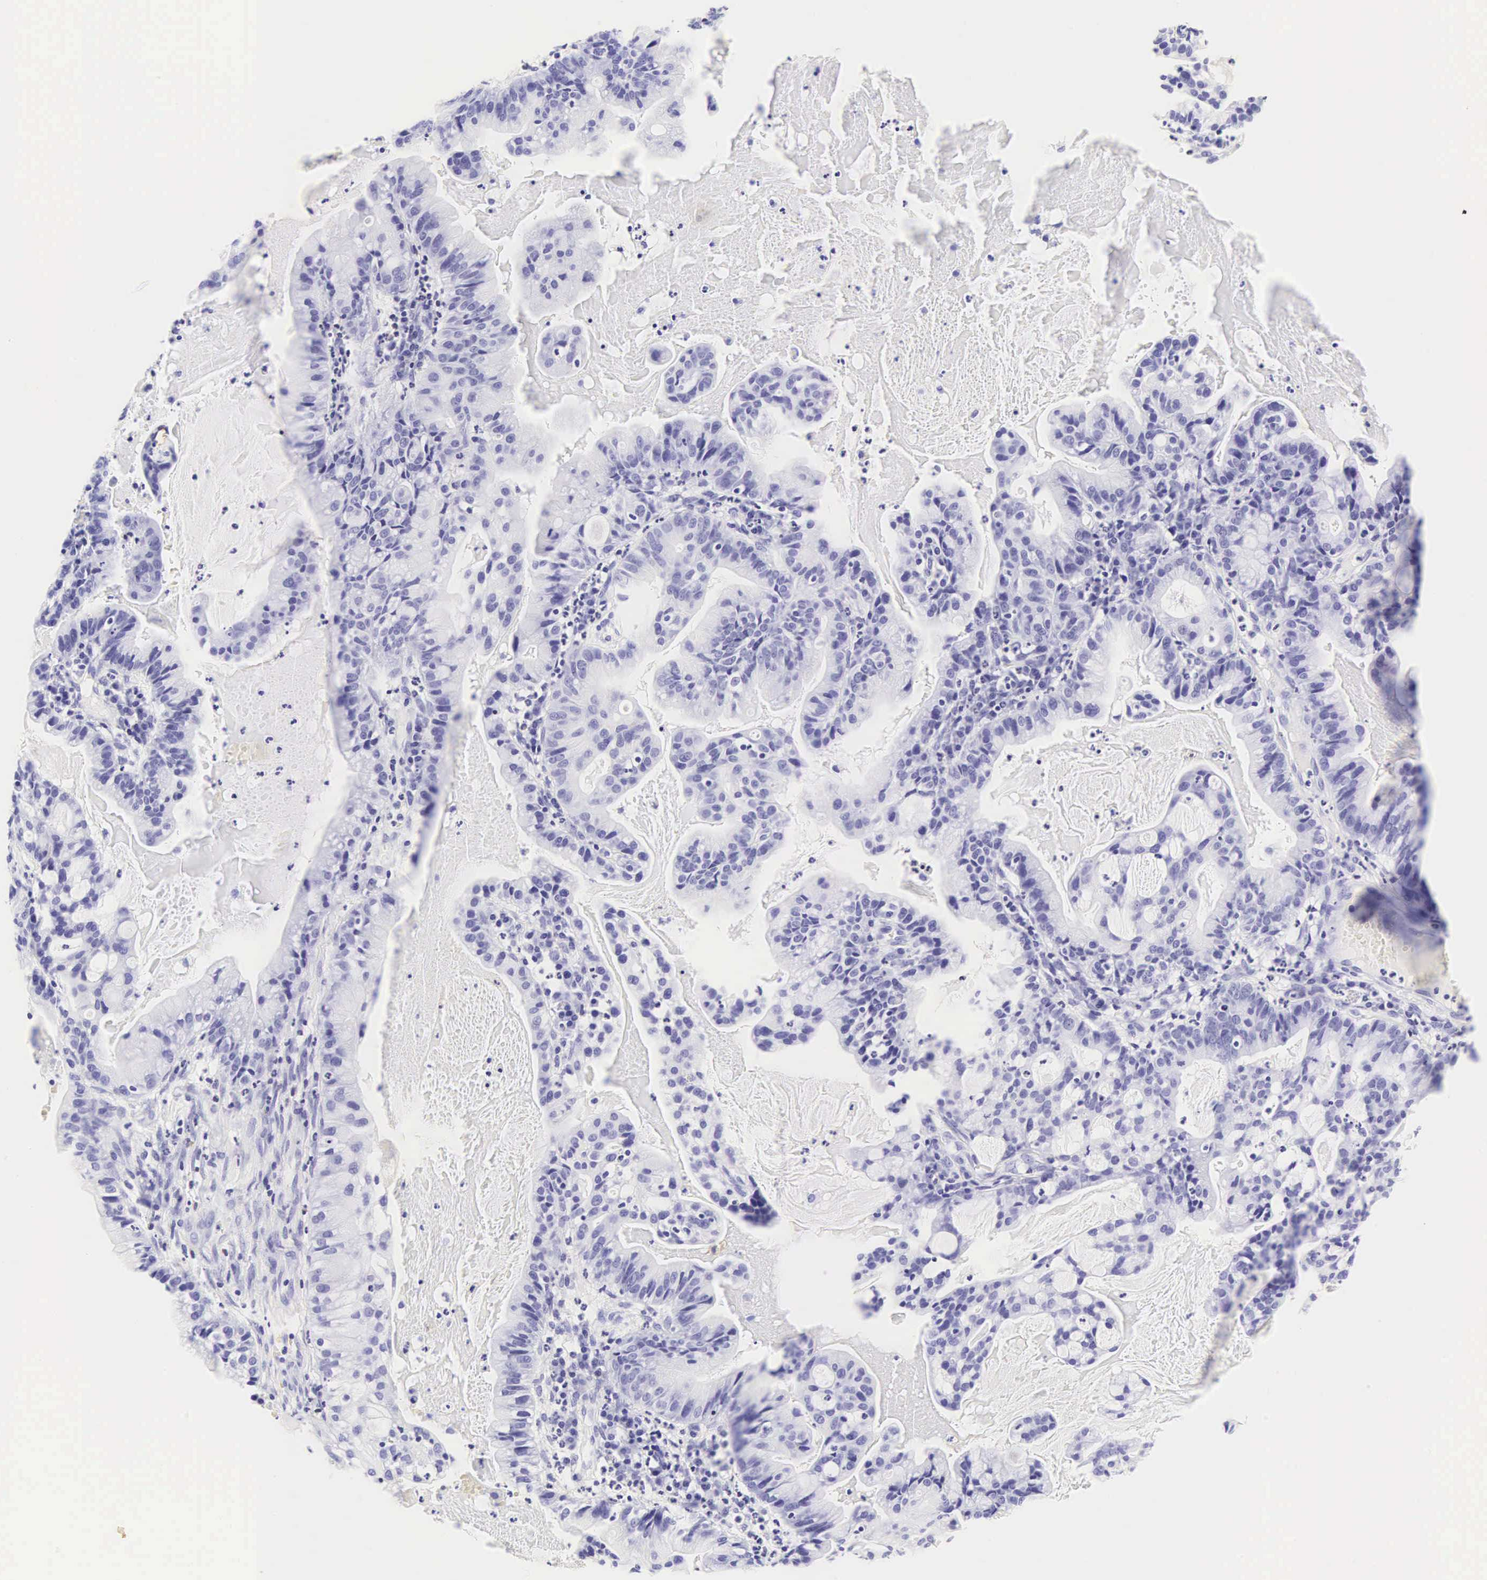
{"staining": {"intensity": "negative", "quantity": "none", "location": "none"}, "tissue": "cervical cancer", "cell_type": "Tumor cells", "image_type": "cancer", "snomed": [{"axis": "morphology", "description": "Adenocarcinoma, NOS"}, {"axis": "topography", "description": "Cervix"}], "caption": "Image shows no protein staining in tumor cells of cervical cancer tissue.", "gene": "CD1A", "patient": {"sex": "female", "age": 41}}